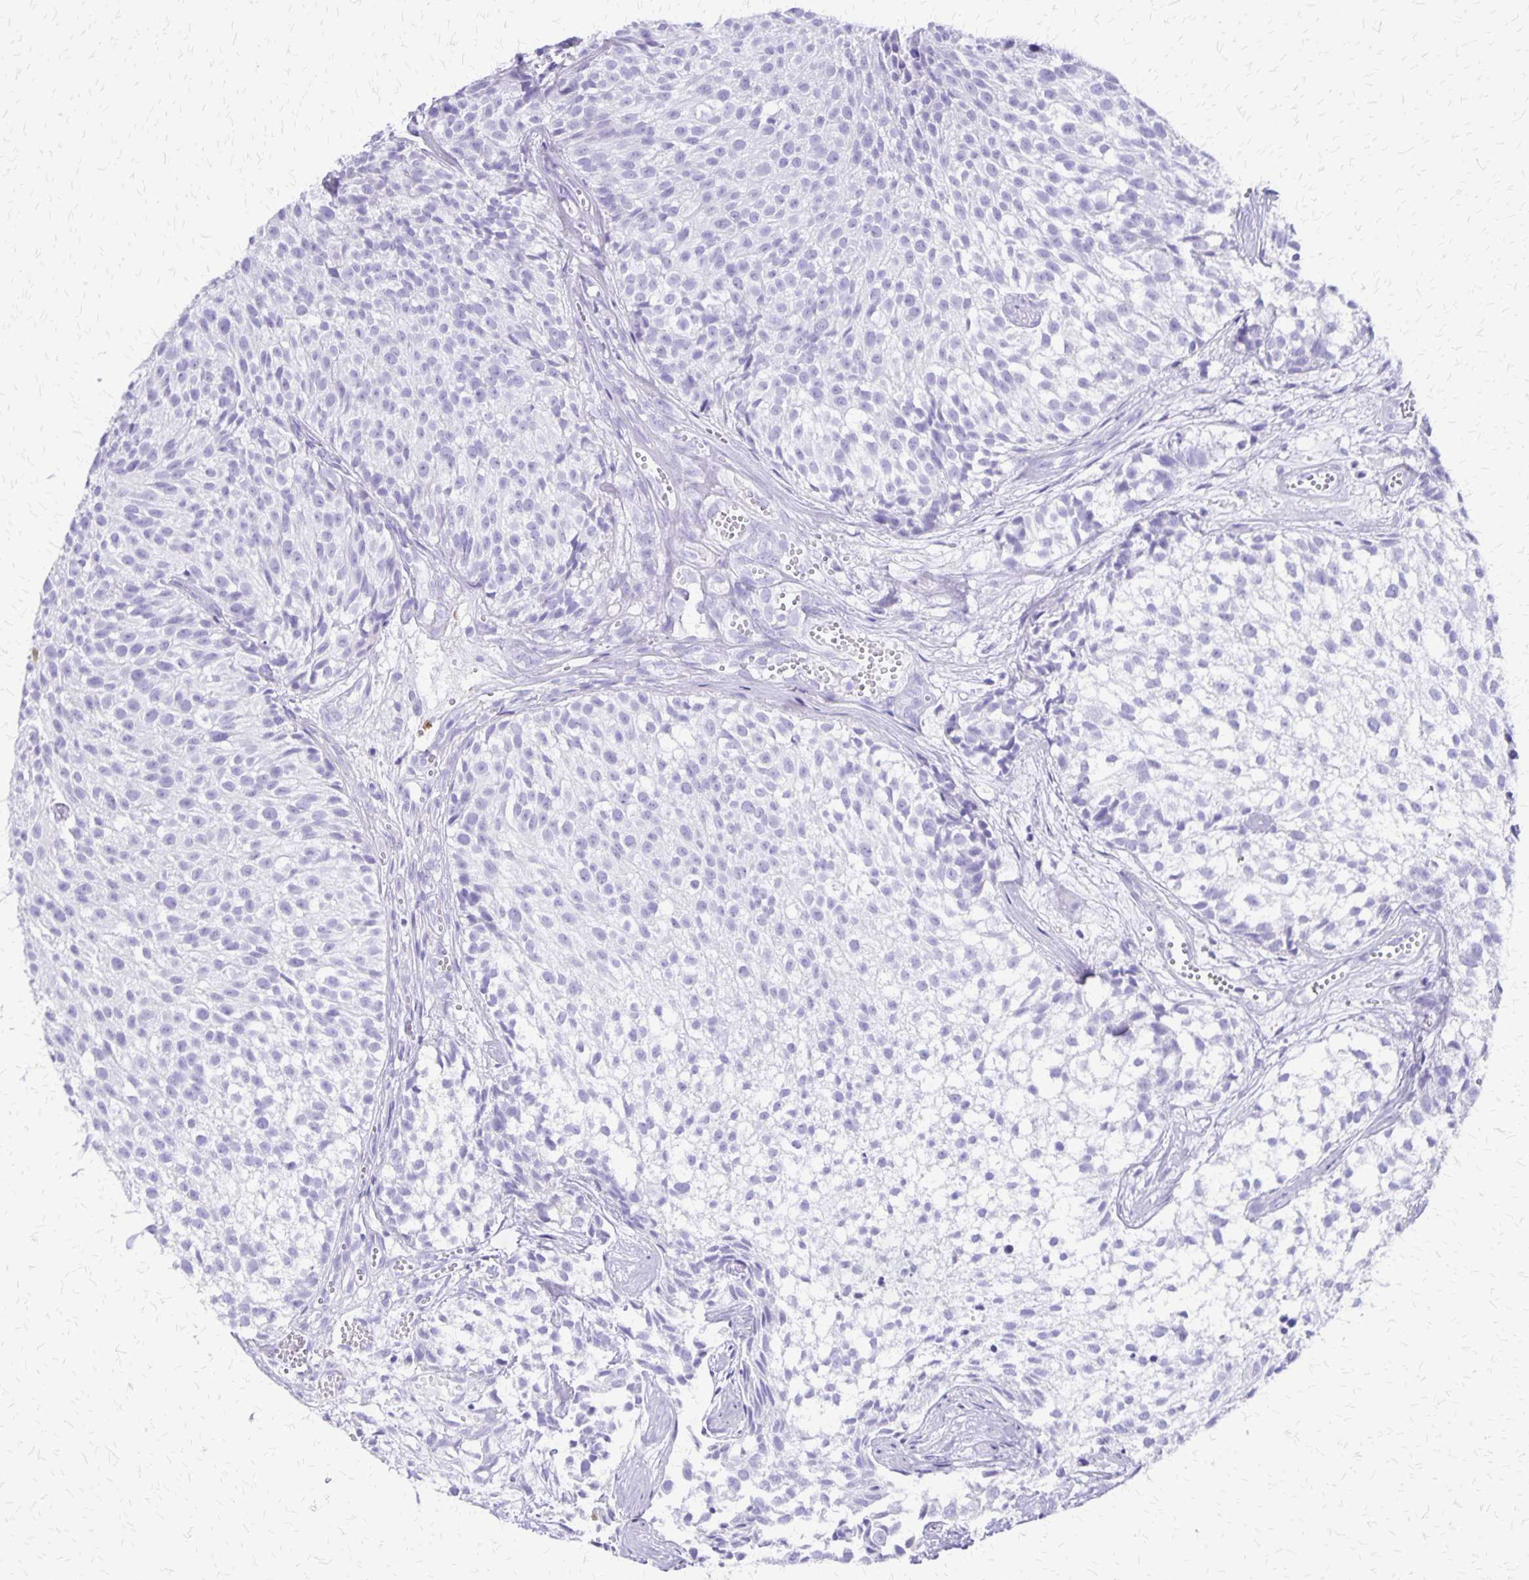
{"staining": {"intensity": "negative", "quantity": "none", "location": "none"}, "tissue": "urothelial cancer", "cell_type": "Tumor cells", "image_type": "cancer", "snomed": [{"axis": "morphology", "description": "Urothelial carcinoma, Low grade"}, {"axis": "topography", "description": "Urinary bladder"}], "caption": "Immunohistochemistry histopathology image of human urothelial carcinoma (low-grade) stained for a protein (brown), which shows no expression in tumor cells.", "gene": "SLC13A2", "patient": {"sex": "male", "age": 70}}